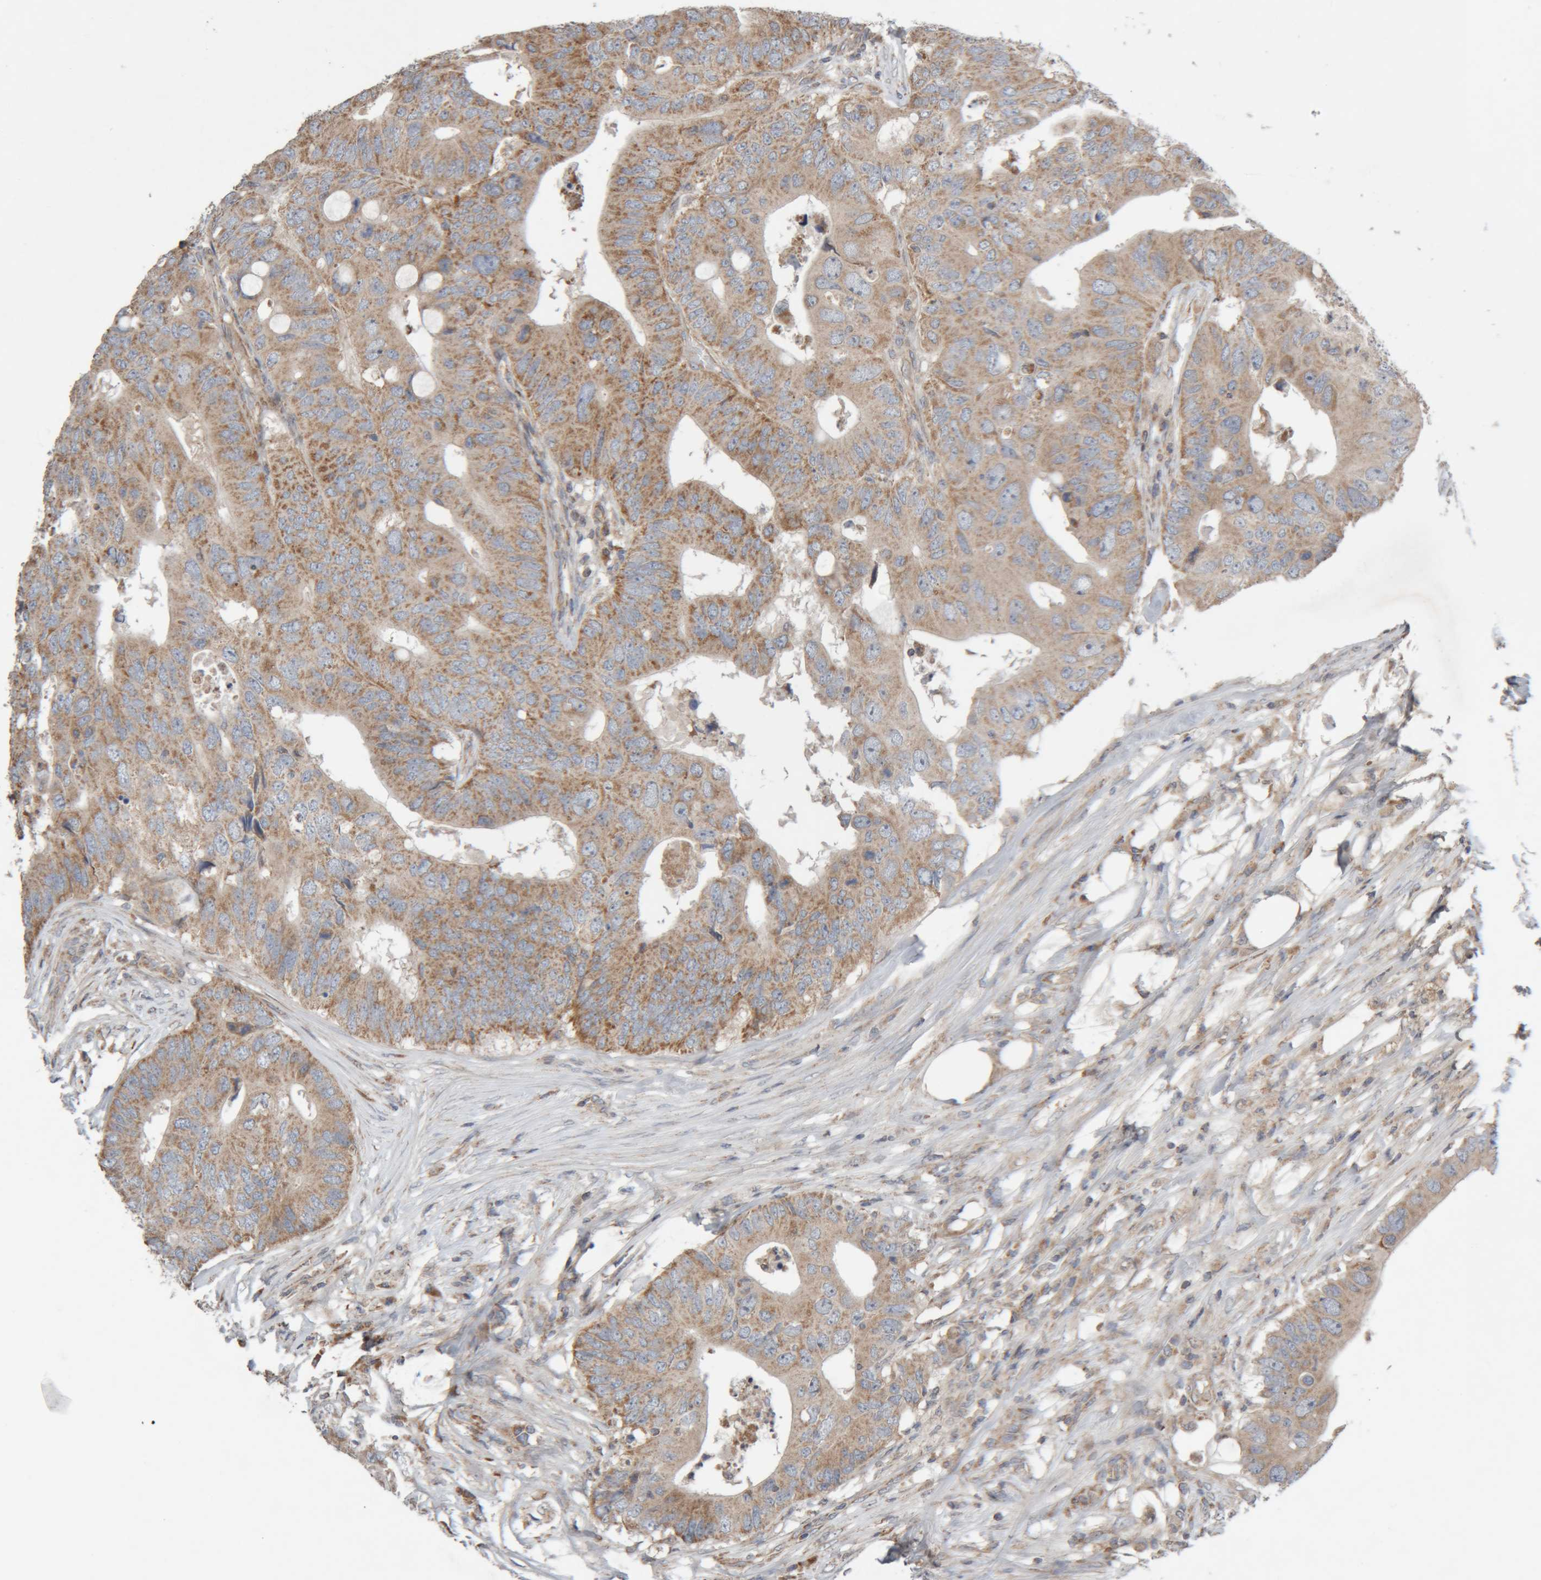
{"staining": {"intensity": "moderate", "quantity": ">75%", "location": "cytoplasmic/membranous"}, "tissue": "colorectal cancer", "cell_type": "Tumor cells", "image_type": "cancer", "snomed": [{"axis": "morphology", "description": "Adenocarcinoma, NOS"}, {"axis": "topography", "description": "Colon"}], "caption": "Protein expression analysis of adenocarcinoma (colorectal) displays moderate cytoplasmic/membranous expression in approximately >75% of tumor cells. Nuclei are stained in blue.", "gene": "KIF21B", "patient": {"sex": "male", "age": 71}}